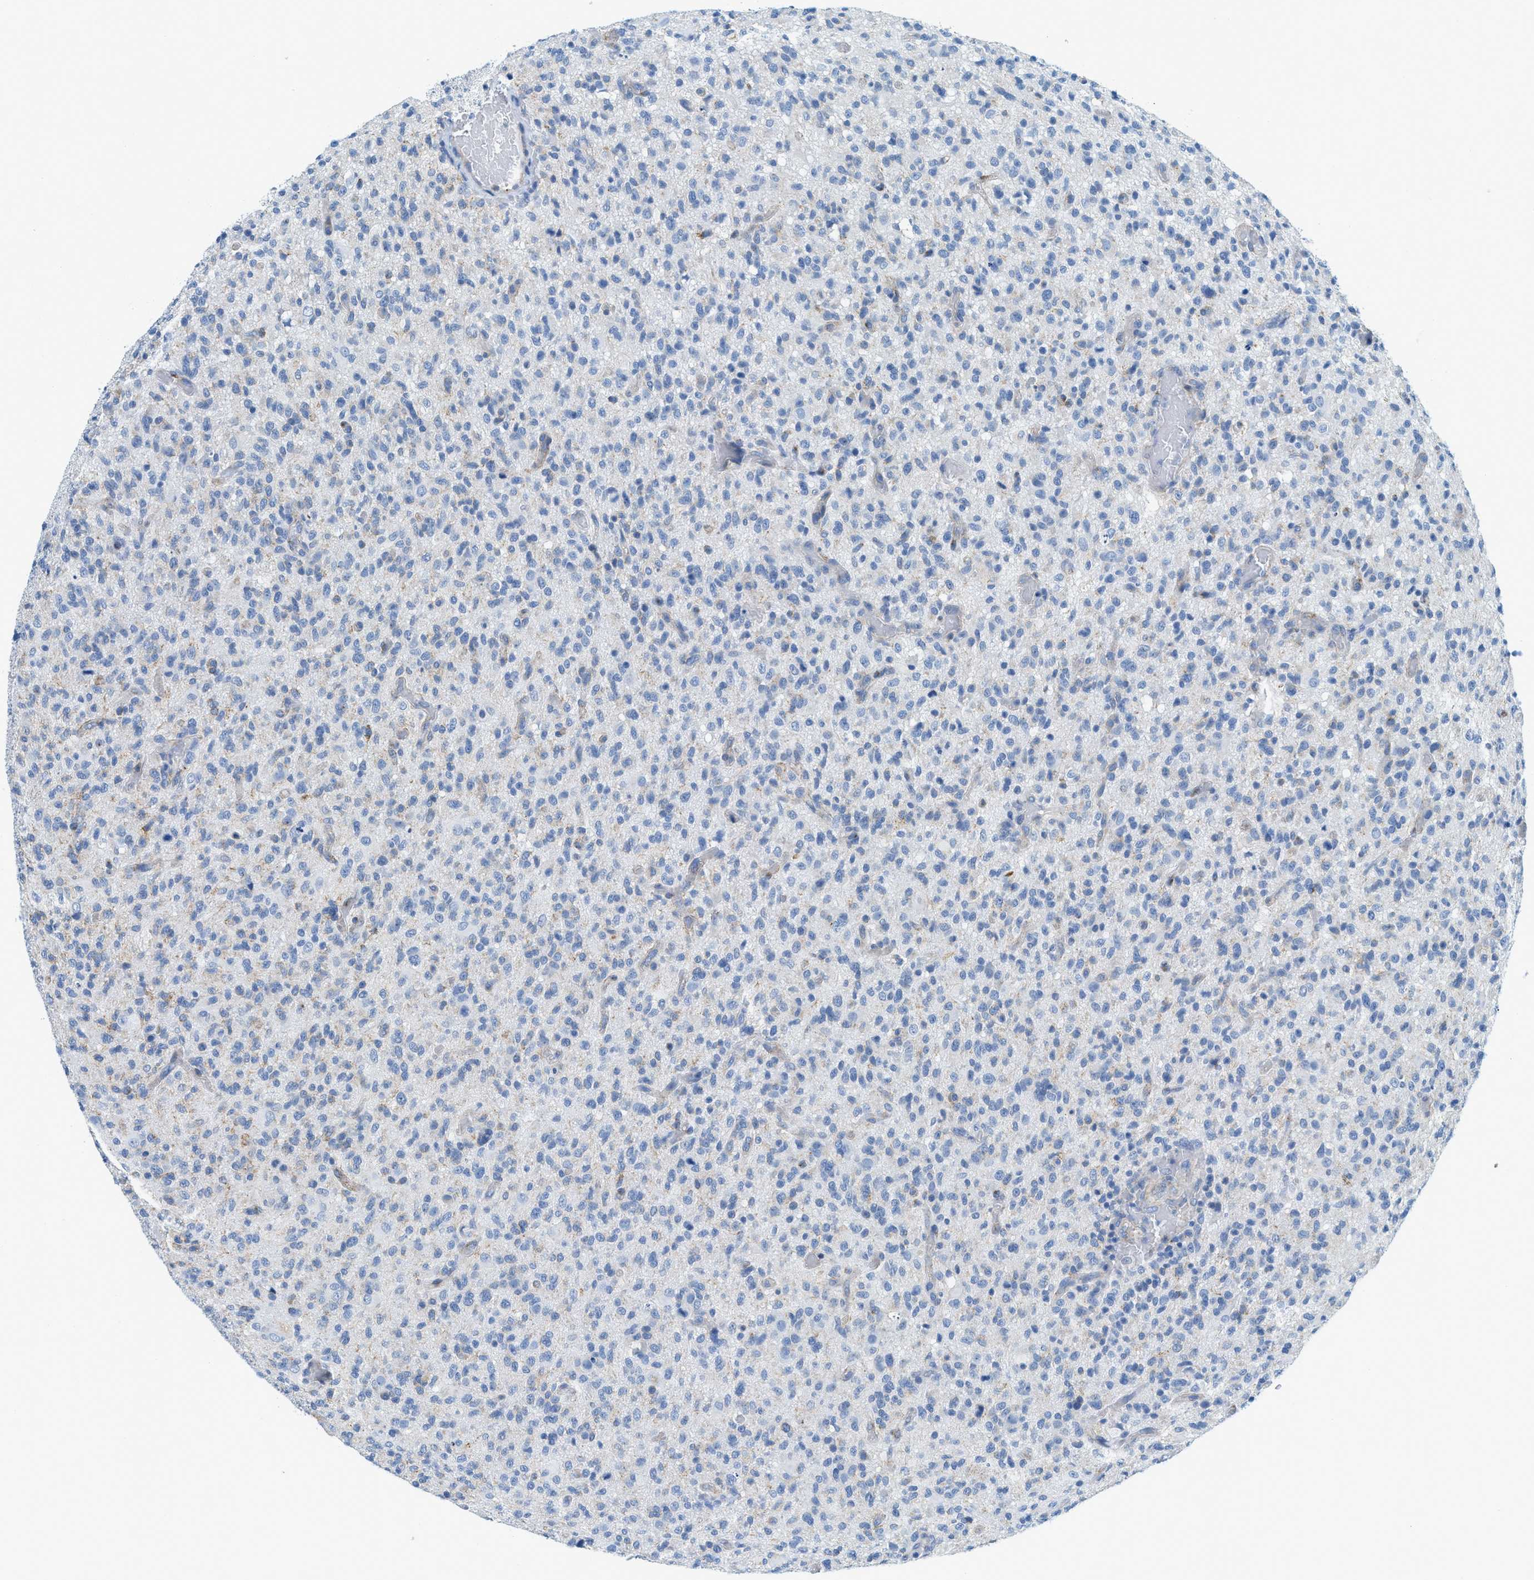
{"staining": {"intensity": "negative", "quantity": "none", "location": "none"}, "tissue": "glioma", "cell_type": "Tumor cells", "image_type": "cancer", "snomed": [{"axis": "morphology", "description": "Glioma, malignant, High grade"}, {"axis": "topography", "description": "Brain"}], "caption": "Tumor cells show no significant staining in glioma. The staining is performed using DAB (3,3'-diaminobenzidine) brown chromogen with nuclei counter-stained in using hematoxylin.", "gene": "TPSAB1", "patient": {"sex": "male", "age": 71}}